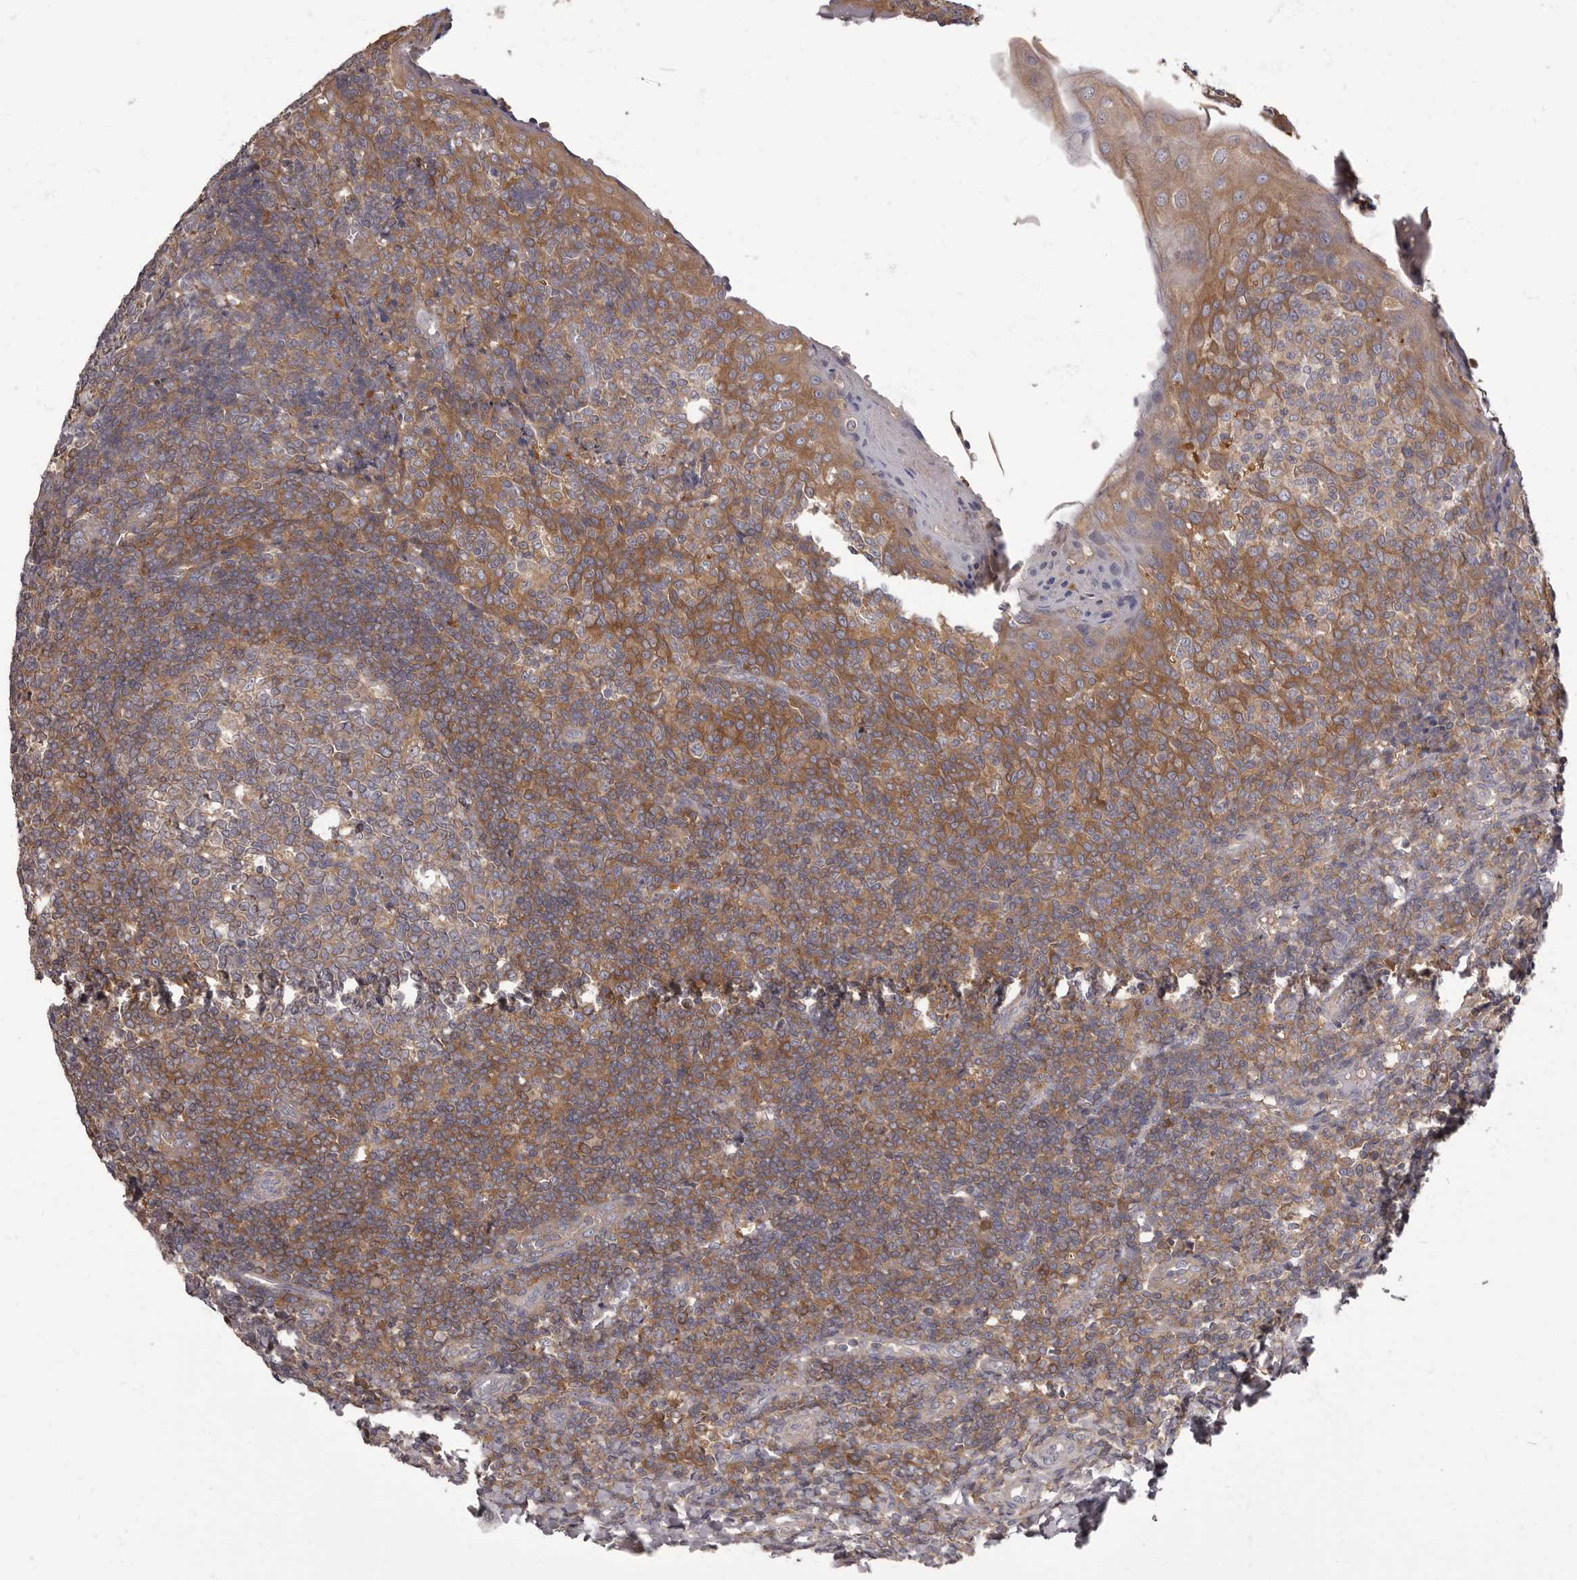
{"staining": {"intensity": "moderate", "quantity": ">75%", "location": "cytoplasmic/membranous"}, "tissue": "tonsil", "cell_type": "Germinal center cells", "image_type": "normal", "snomed": [{"axis": "morphology", "description": "Normal tissue, NOS"}, {"axis": "topography", "description": "Tonsil"}], "caption": "Tonsil stained with immunohistochemistry demonstrates moderate cytoplasmic/membranous staining in about >75% of germinal center cells. The staining was performed using DAB to visualize the protein expression in brown, while the nuclei were stained in blue with hematoxylin (Magnification: 20x).", "gene": "APEH", "patient": {"sex": "female", "age": 19}}